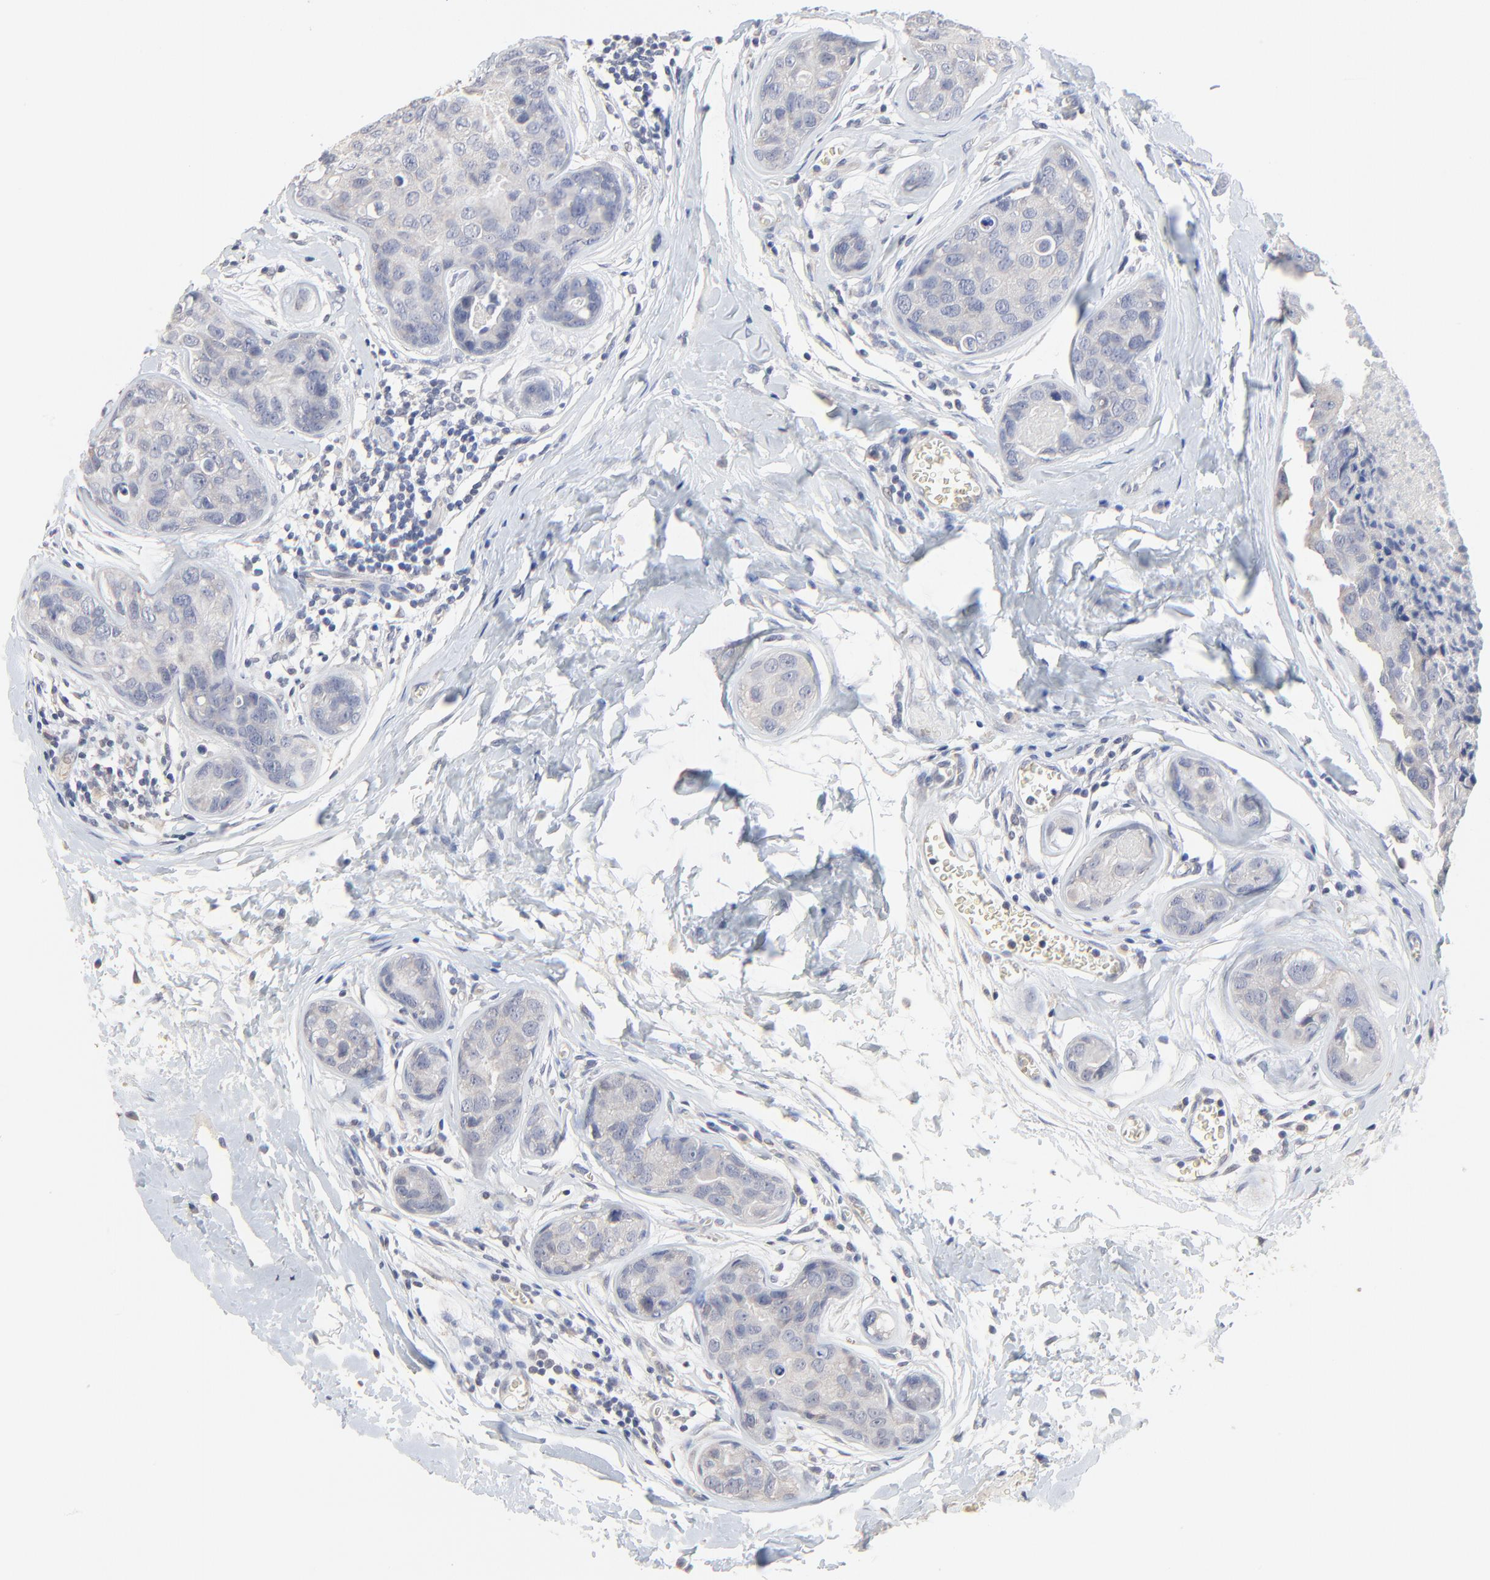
{"staining": {"intensity": "negative", "quantity": "none", "location": "none"}, "tissue": "breast cancer", "cell_type": "Tumor cells", "image_type": "cancer", "snomed": [{"axis": "morphology", "description": "Duct carcinoma"}, {"axis": "topography", "description": "Breast"}], "caption": "Breast cancer (intraductal carcinoma) stained for a protein using immunohistochemistry (IHC) shows no positivity tumor cells.", "gene": "FANCB", "patient": {"sex": "female", "age": 24}}